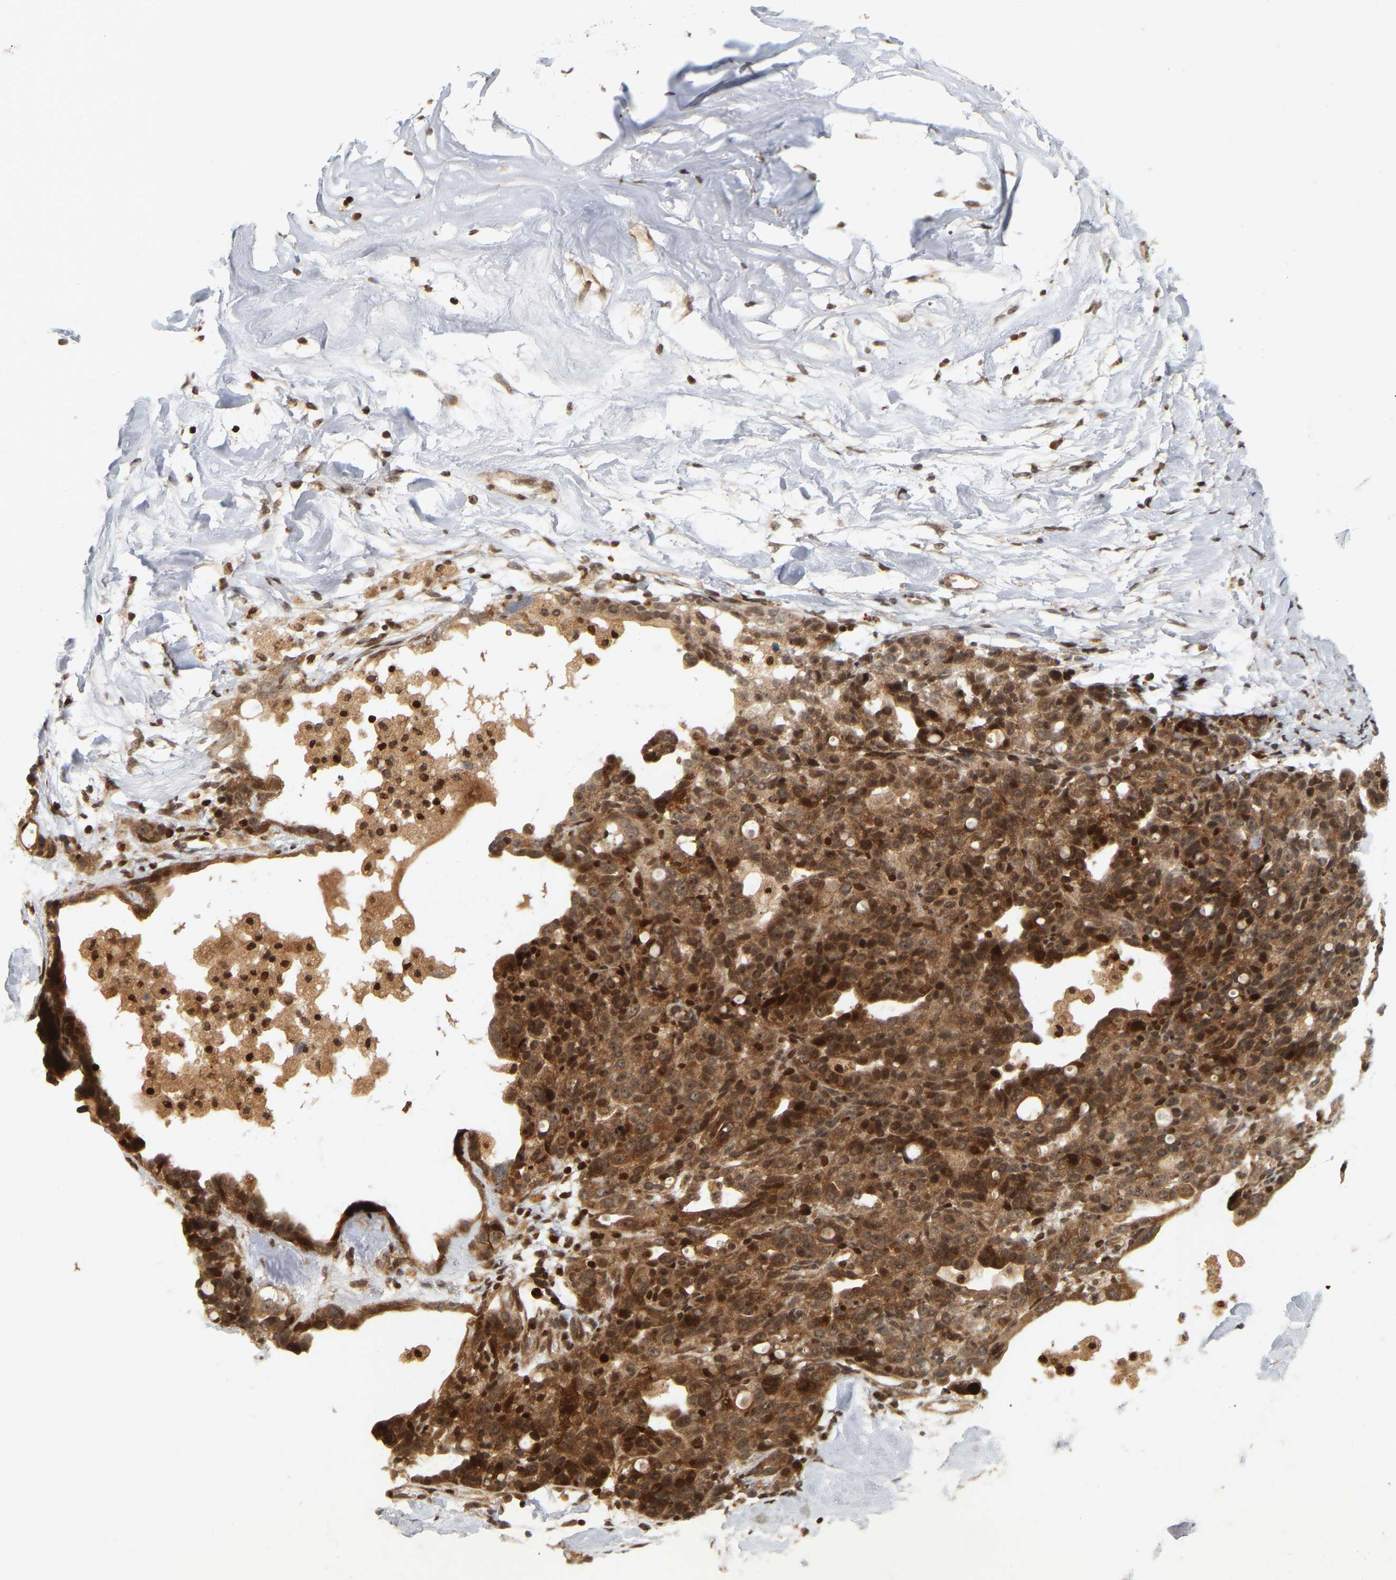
{"staining": {"intensity": "moderate", "quantity": ">75%", "location": "cytoplasmic/membranous,nuclear"}, "tissue": "ovarian cancer", "cell_type": "Tumor cells", "image_type": "cancer", "snomed": [{"axis": "morphology", "description": "Cystadenocarcinoma, serous, NOS"}, {"axis": "topography", "description": "Ovary"}], "caption": "Human ovarian cancer (serous cystadenocarcinoma) stained with a brown dye demonstrates moderate cytoplasmic/membranous and nuclear positive positivity in about >75% of tumor cells.", "gene": "NFE2L2", "patient": {"sex": "female", "age": 66}}